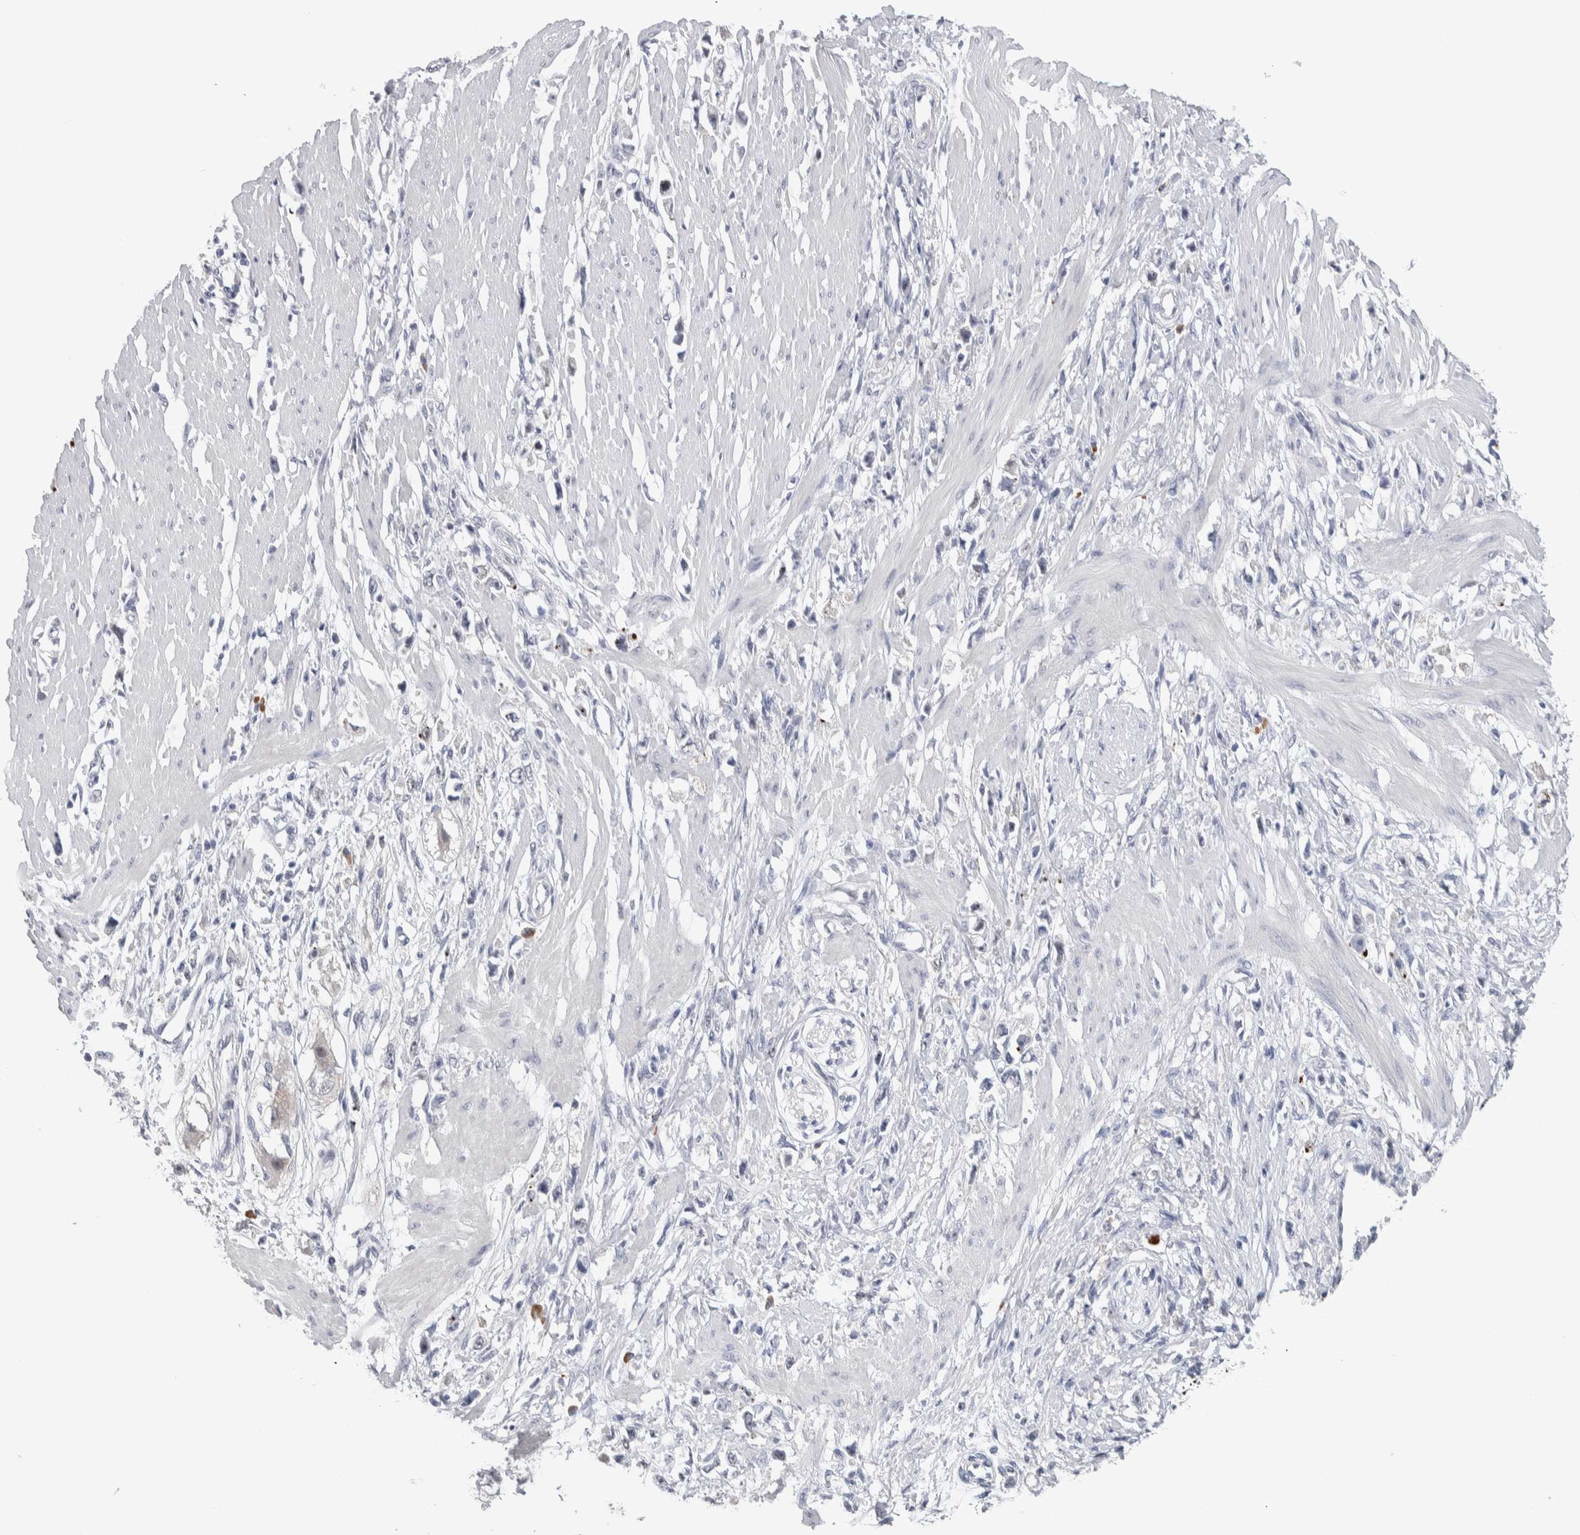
{"staining": {"intensity": "negative", "quantity": "none", "location": "none"}, "tissue": "stomach cancer", "cell_type": "Tumor cells", "image_type": "cancer", "snomed": [{"axis": "morphology", "description": "Adenocarcinoma, NOS"}, {"axis": "topography", "description": "Stomach"}], "caption": "DAB (3,3'-diaminobenzidine) immunohistochemical staining of stomach cancer reveals no significant expression in tumor cells.", "gene": "TMEM102", "patient": {"sex": "female", "age": 59}}